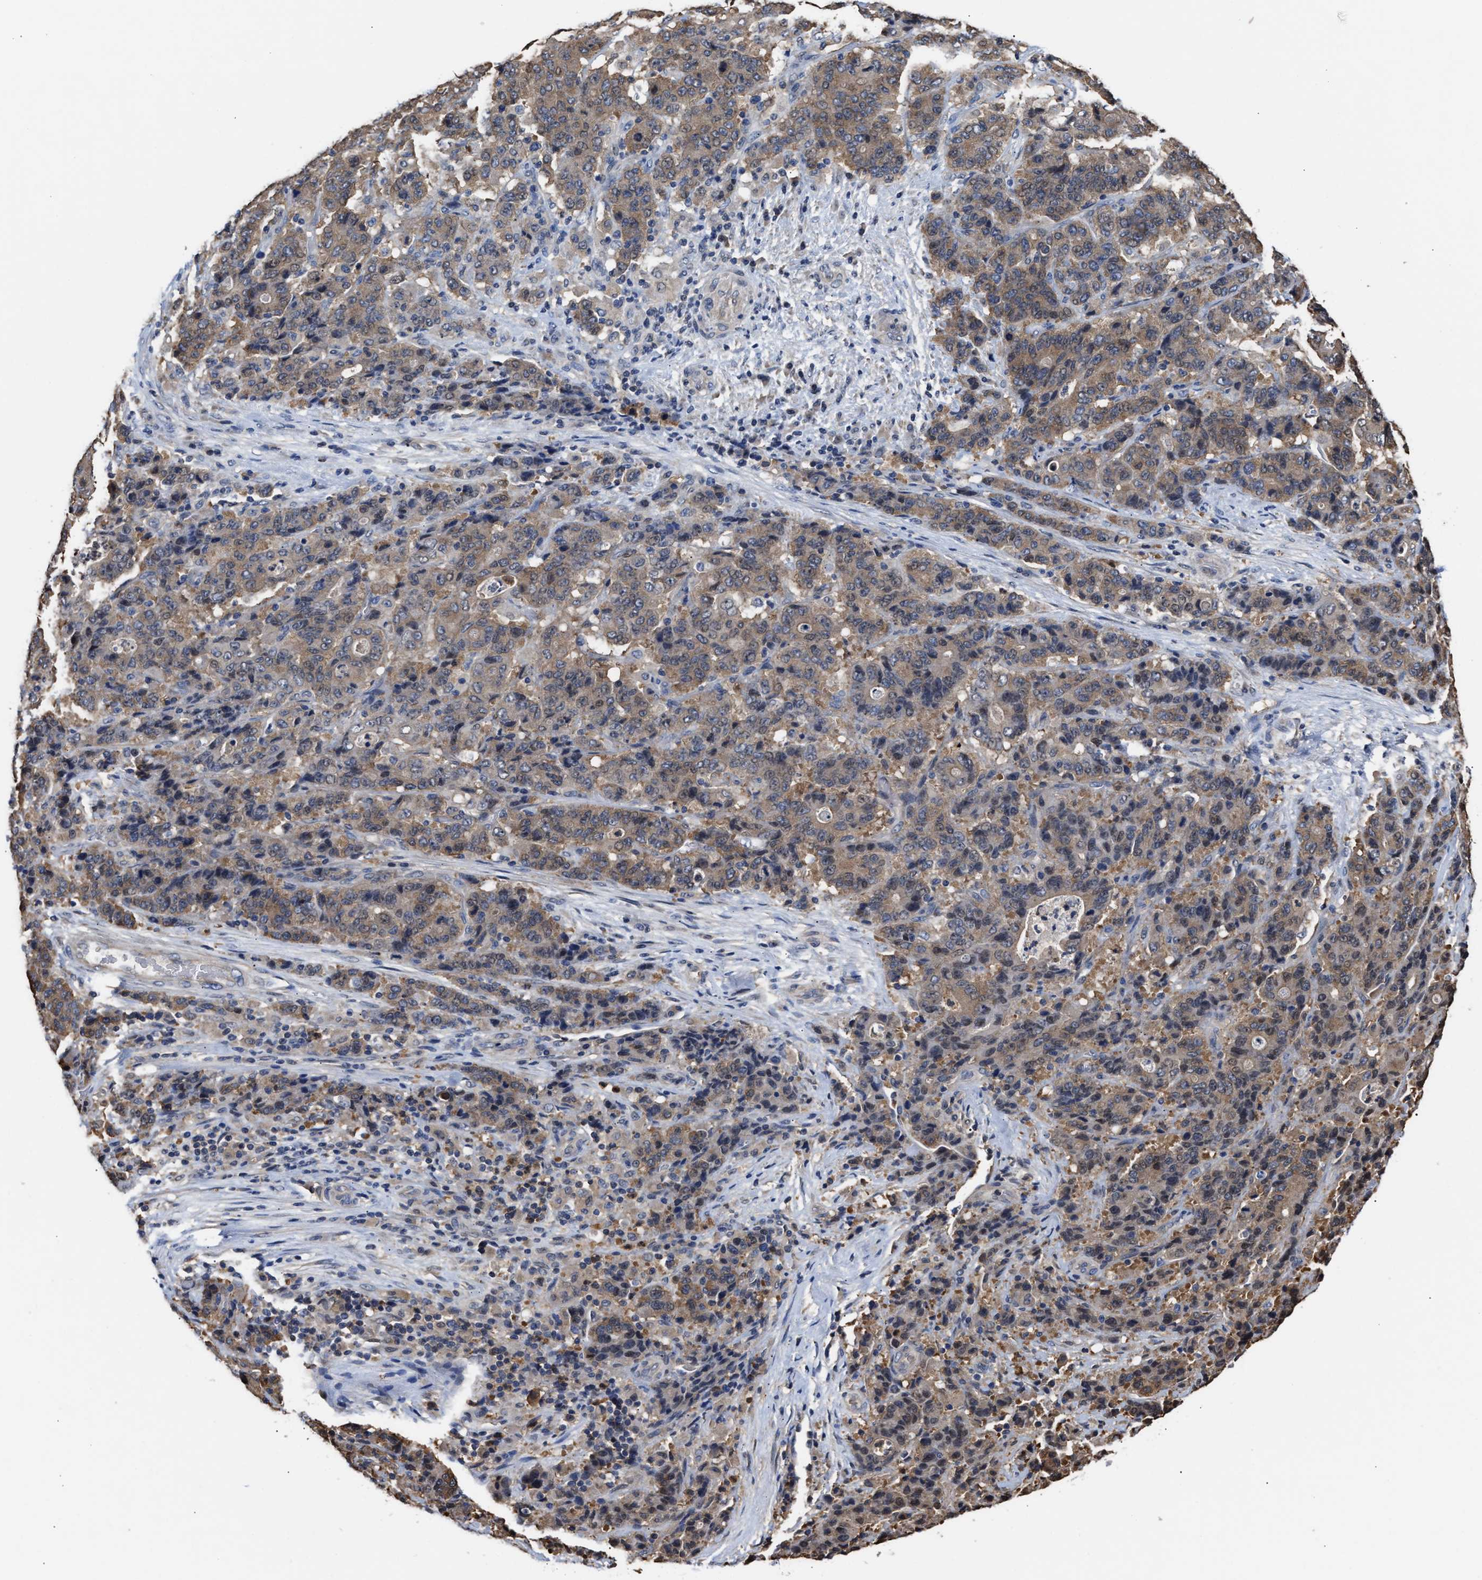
{"staining": {"intensity": "moderate", "quantity": "25%-75%", "location": "cytoplasmic/membranous"}, "tissue": "stomach cancer", "cell_type": "Tumor cells", "image_type": "cancer", "snomed": [{"axis": "morphology", "description": "Adenocarcinoma, NOS"}, {"axis": "topography", "description": "Stomach"}], "caption": "Stomach adenocarcinoma stained with immunohistochemistry (IHC) displays moderate cytoplasmic/membranous positivity in approximately 25%-75% of tumor cells.", "gene": "KLHDC1", "patient": {"sex": "female", "age": 73}}